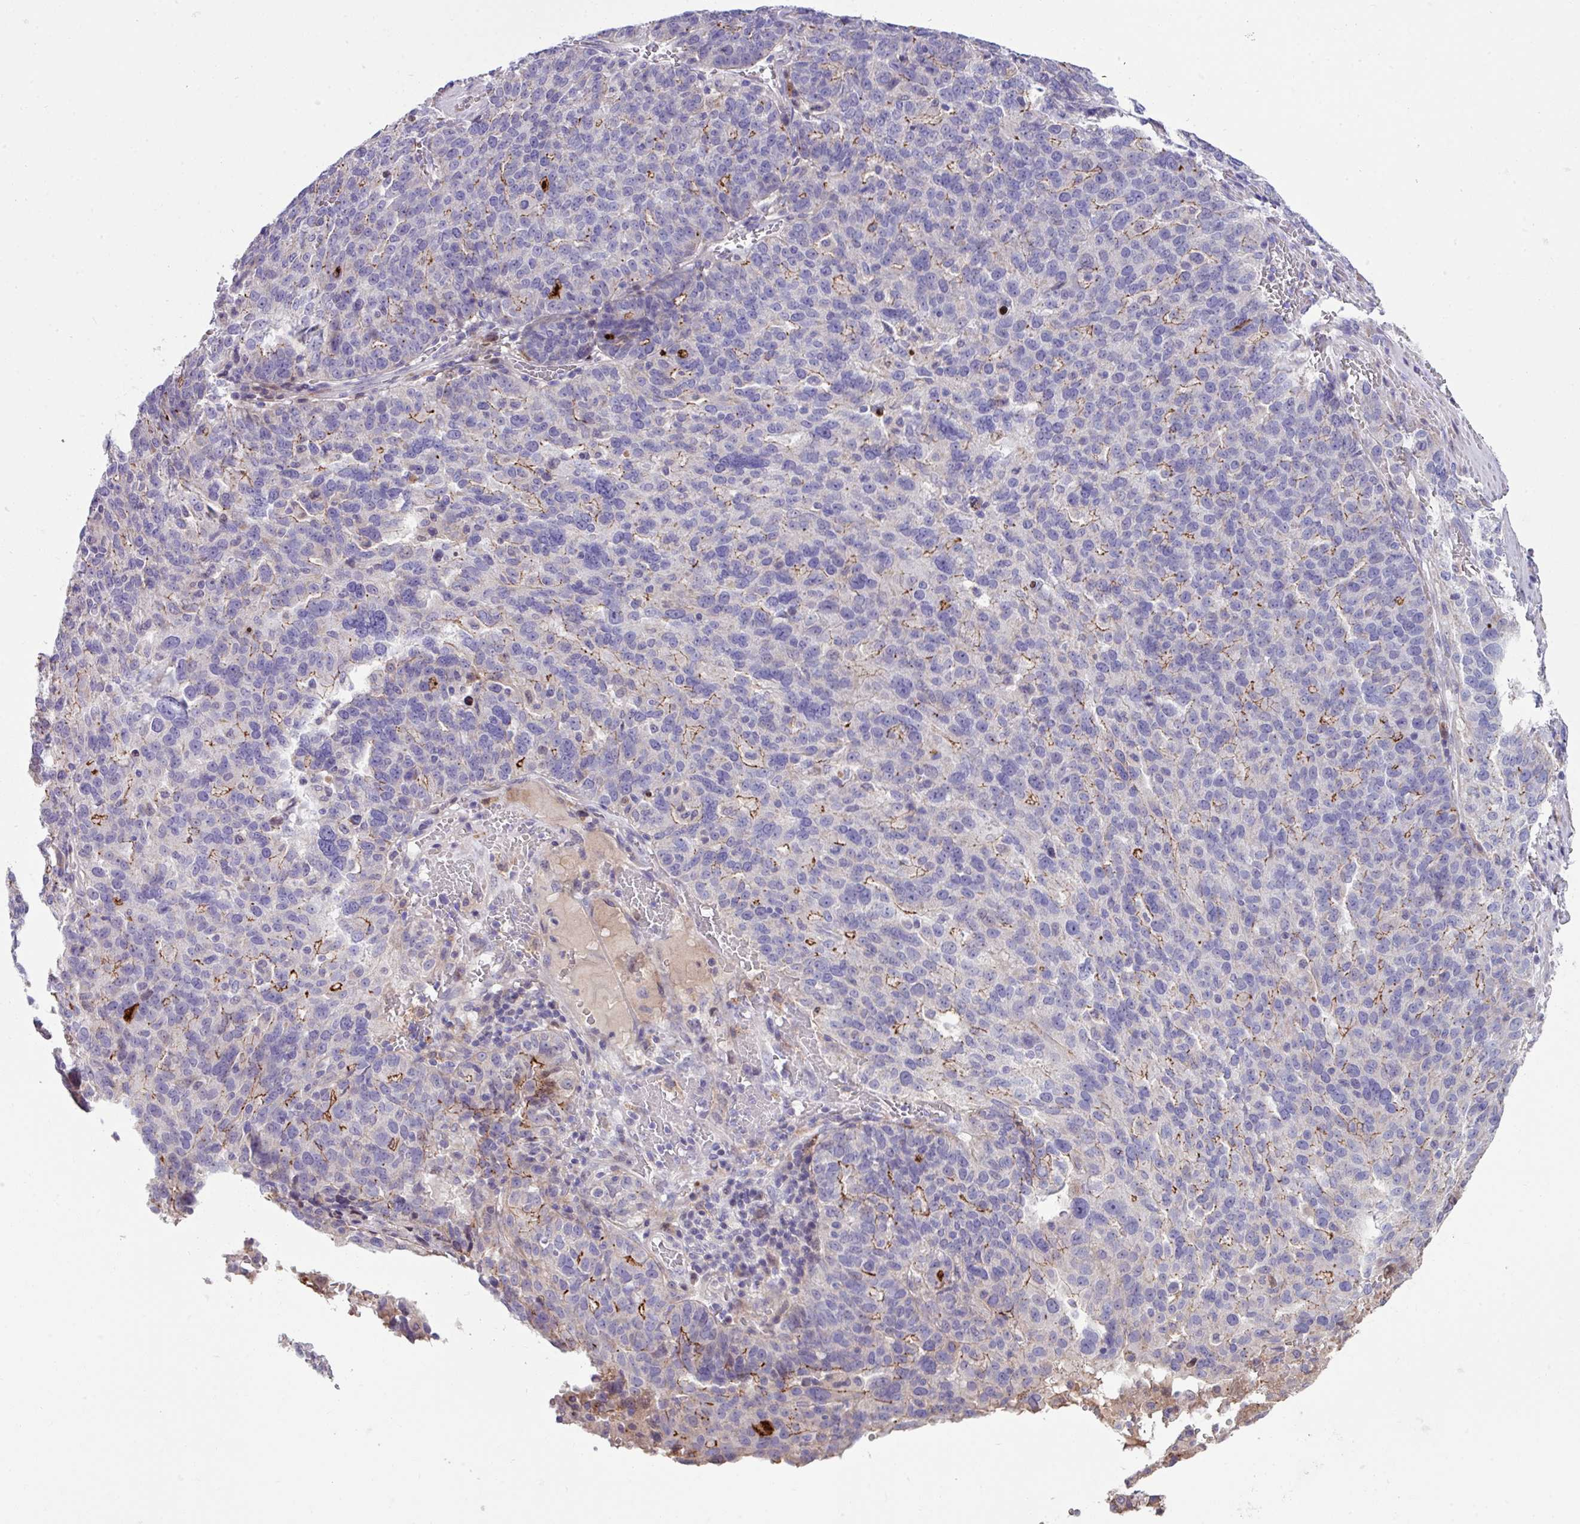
{"staining": {"intensity": "moderate", "quantity": "<25%", "location": "cytoplasmic/membranous"}, "tissue": "ovarian cancer", "cell_type": "Tumor cells", "image_type": "cancer", "snomed": [{"axis": "morphology", "description": "Cystadenocarcinoma, serous, NOS"}, {"axis": "topography", "description": "Ovary"}], "caption": "DAB (3,3'-diaminobenzidine) immunohistochemical staining of ovarian cancer displays moderate cytoplasmic/membranous protein staining in about <25% of tumor cells.", "gene": "IQCJ", "patient": {"sex": "female", "age": 59}}